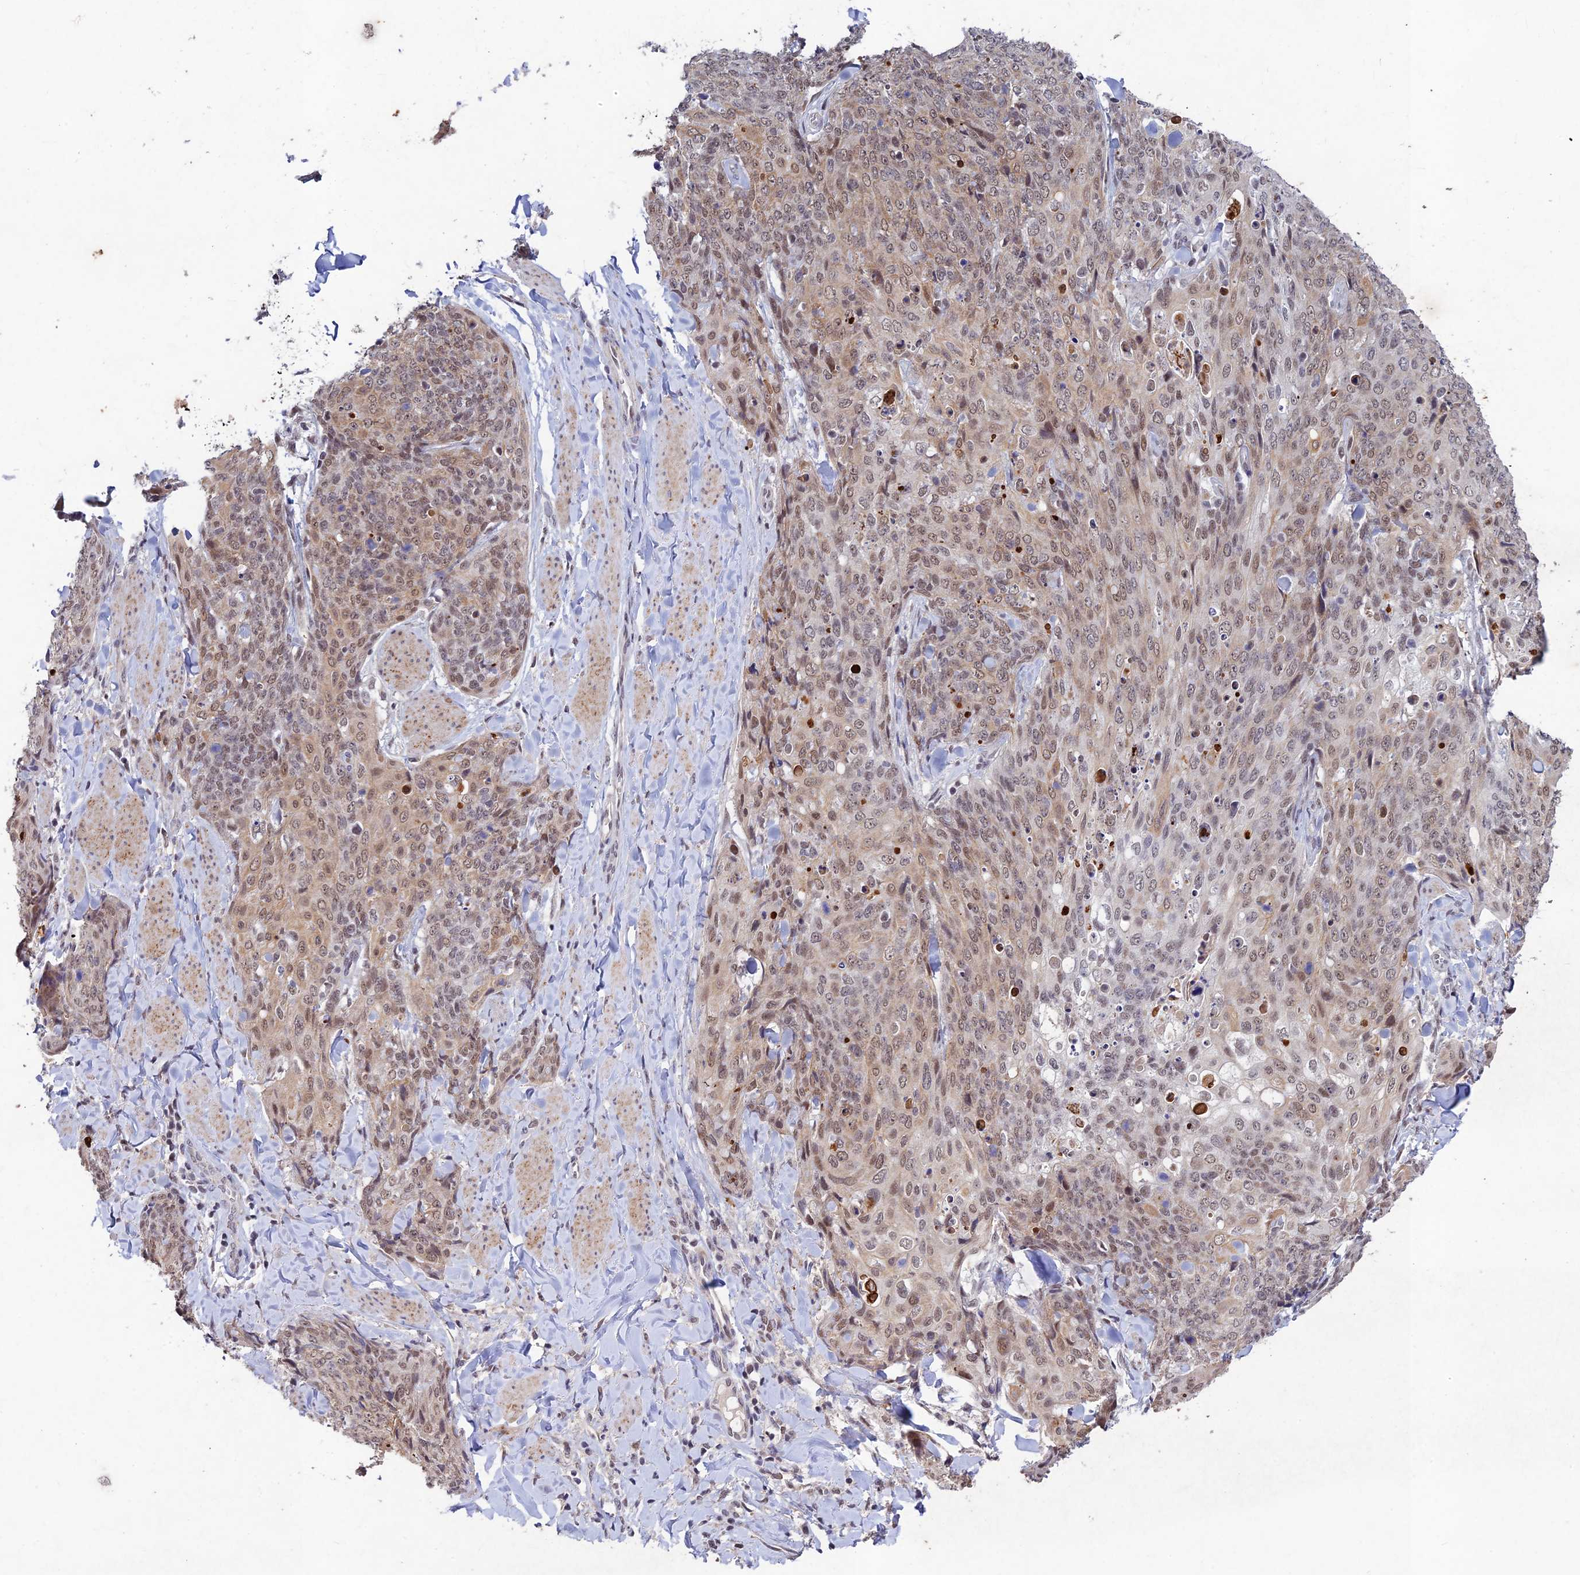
{"staining": {"intensity": "weak", "quantity": ">75%", "location": "cytoplasmic/membranous,nuclear"}, "tissue": "skin cancer", "cell_type": "Tumor cells", "image_type": "cancer", "snomed": [{"axis": "morphology", "description": "Squamous cell carcinoma, NOS"}, {"axis": "topography", "description": "Skin"}, {"axis": "topography", "description": "Vulva"}], "caption": "Tumor cells display weak cytoplasmic/membranous and nuclear staining in approximately >75% of cells in squamous cell carcinoma (skin). (brown staining indicates protein expression, while blue staining denotes nuclei).", "gene": "RAVER1", "patient": {"sex": "female", "age": 85}}